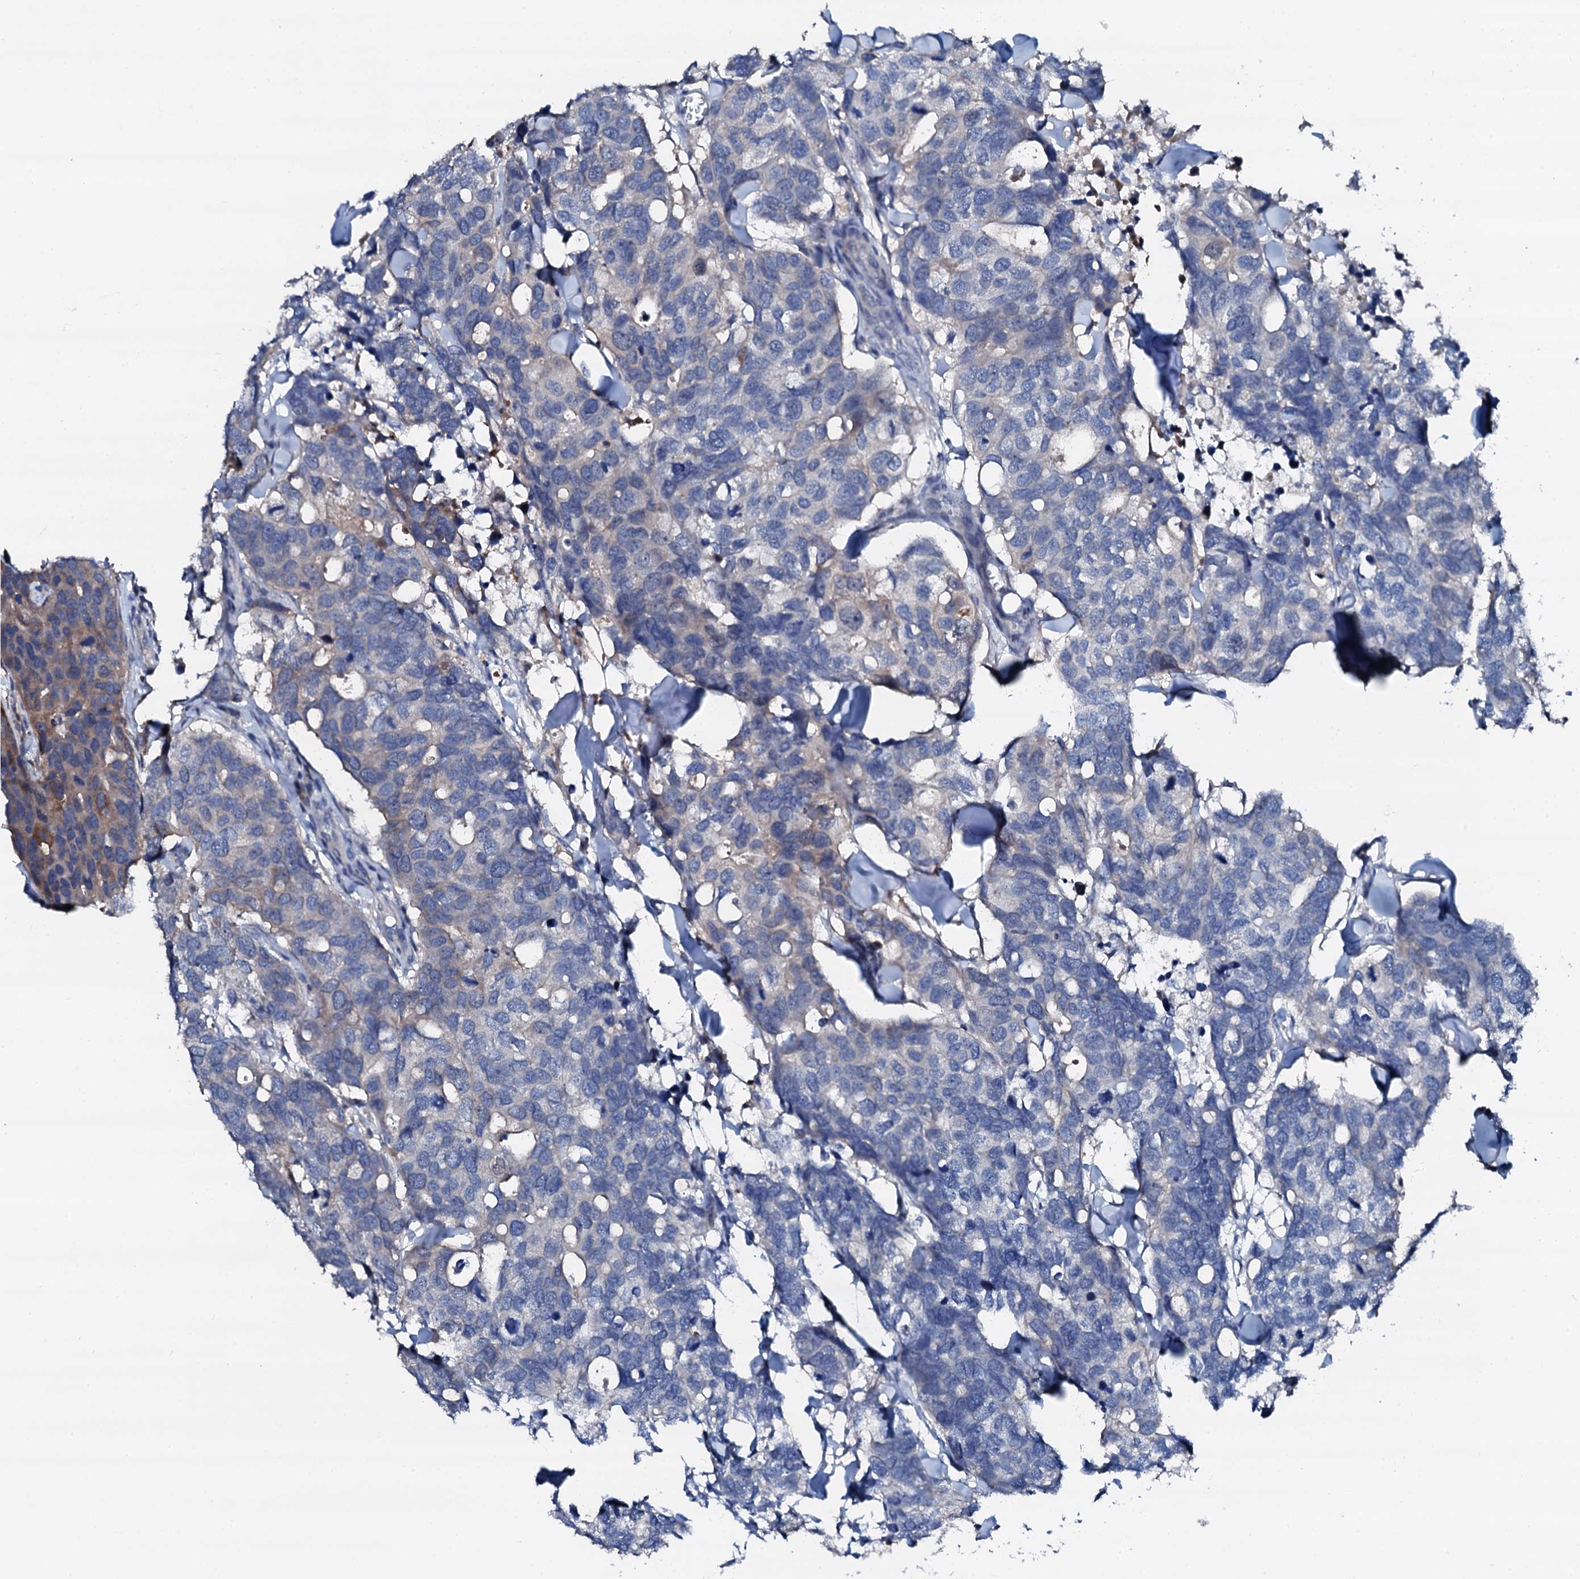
{"staining": {"intensity": "negative", "quantity": "none", "location": "none"}, "tissue": "breast cancer", "cell_type": "Tumor cells", "image_type": "cancer", "snomed": [{"axis": "morphology", "description": "Duct carcinoma"}, {"axis": "topography", "description": "Breast"}], "caption": "Invasive ductal carcinoma (breast) stained for a protein using IHC shows no staining tumor cells.", "gene": "TRAFD1", "patient": {"sex": "female", "age": 83}}